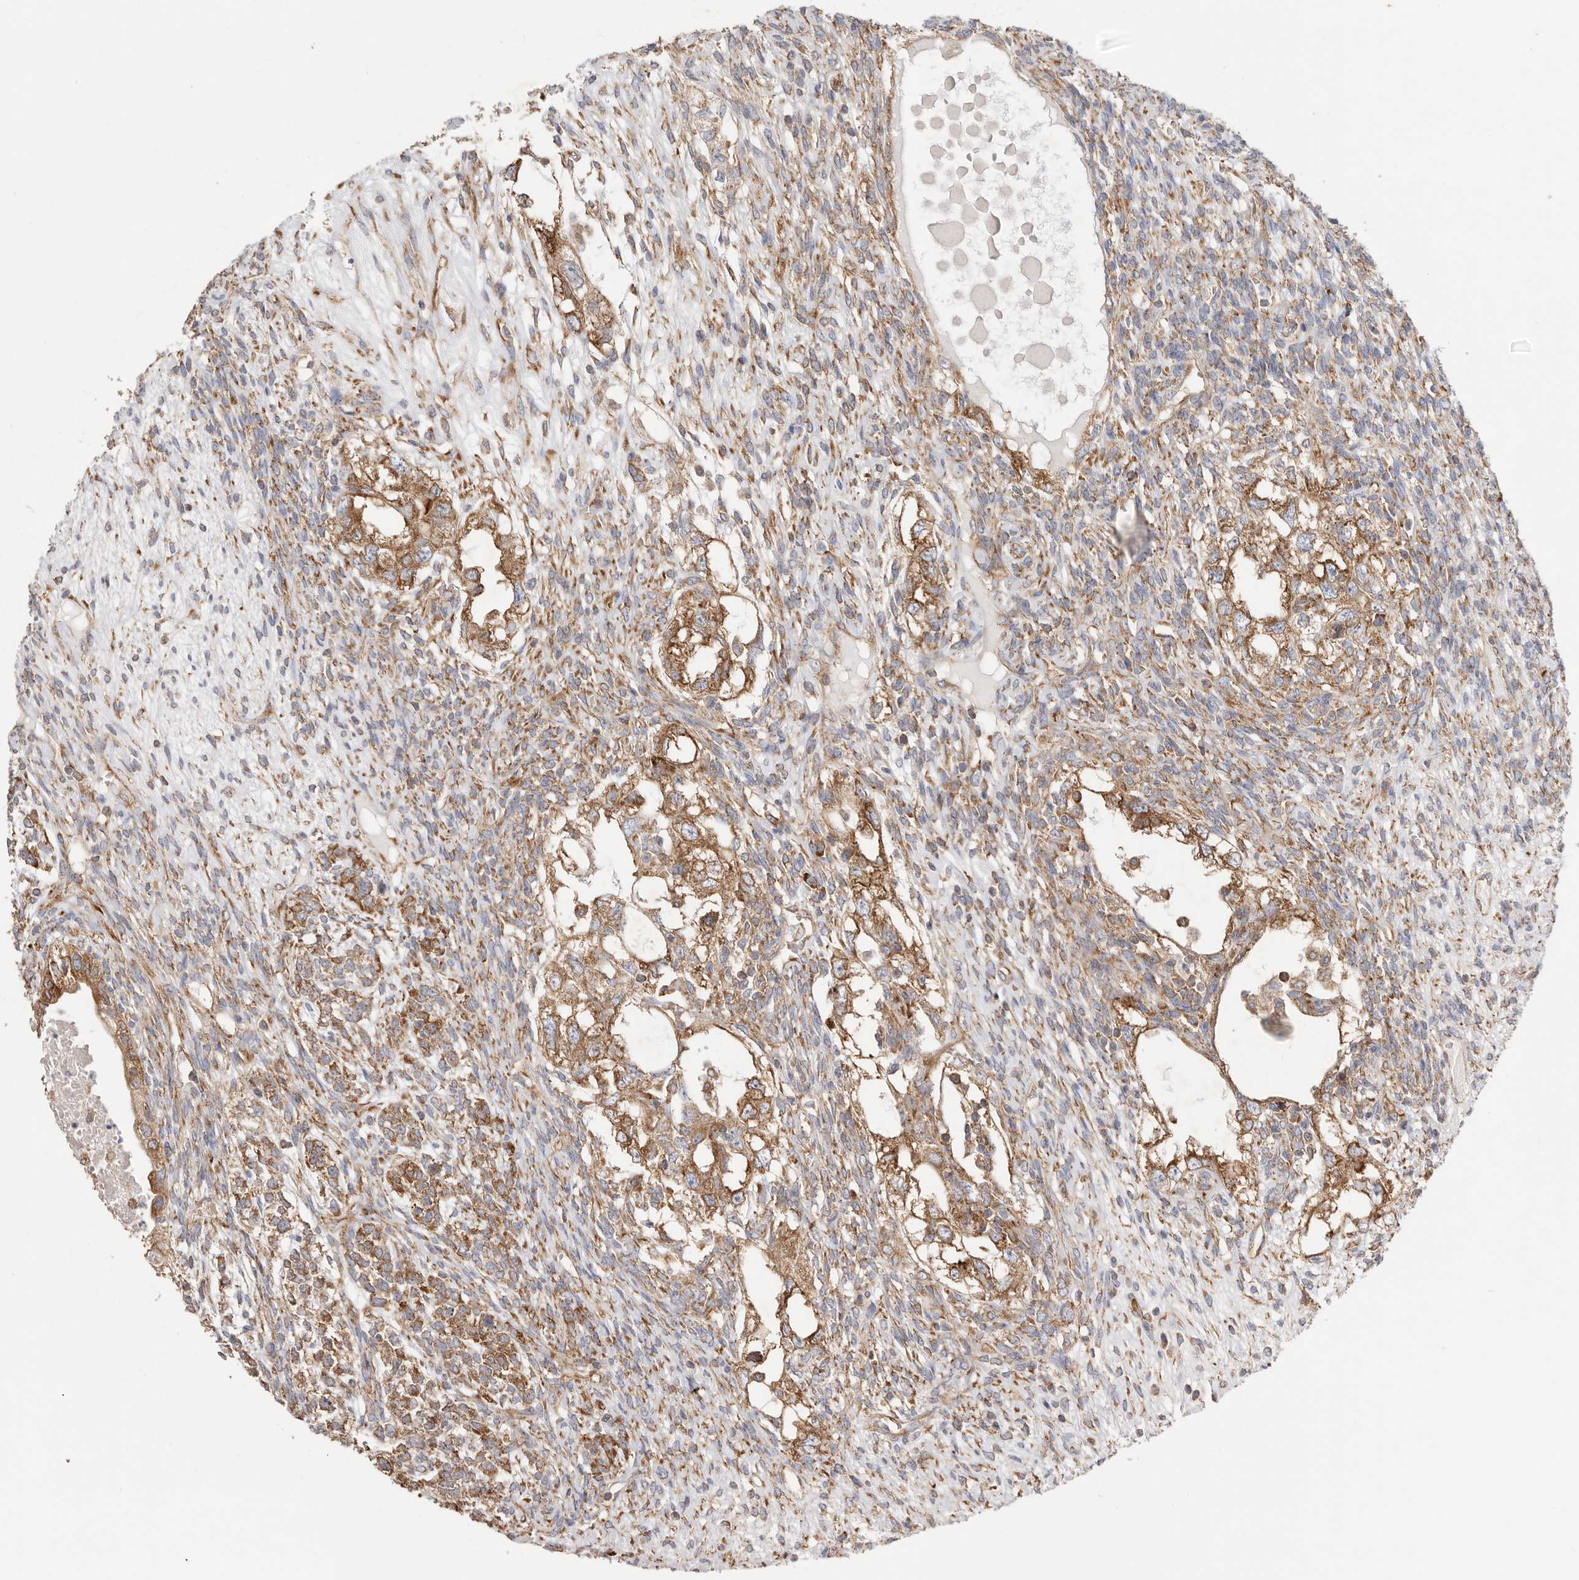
{"staining": {"intensity": "moderate", "quantity": ">75%", "location": "cytoplasmic/membranous"}, "tissue": "testis cancer", "cell_type": "Tumor cells", "image_type": "cancer", "snomed": [{"axis": "morphology", "description": "Seminoma, NOS"}, {"axis": "topography", "description": "Testis"}], "caption": "Protein analysis of seminoma (testis) tissue shows moderate cytoplasmic/membranous staining in about >75% of tumor cells. The staining is performed using DAB (3,3'-diaminobenzidine) brown chromogen to label protein expression. The nuclei are counter-stained blue using hematoxylin.", "gene": "SERBP1", "patient": {"sex": "male", "age": 28}}